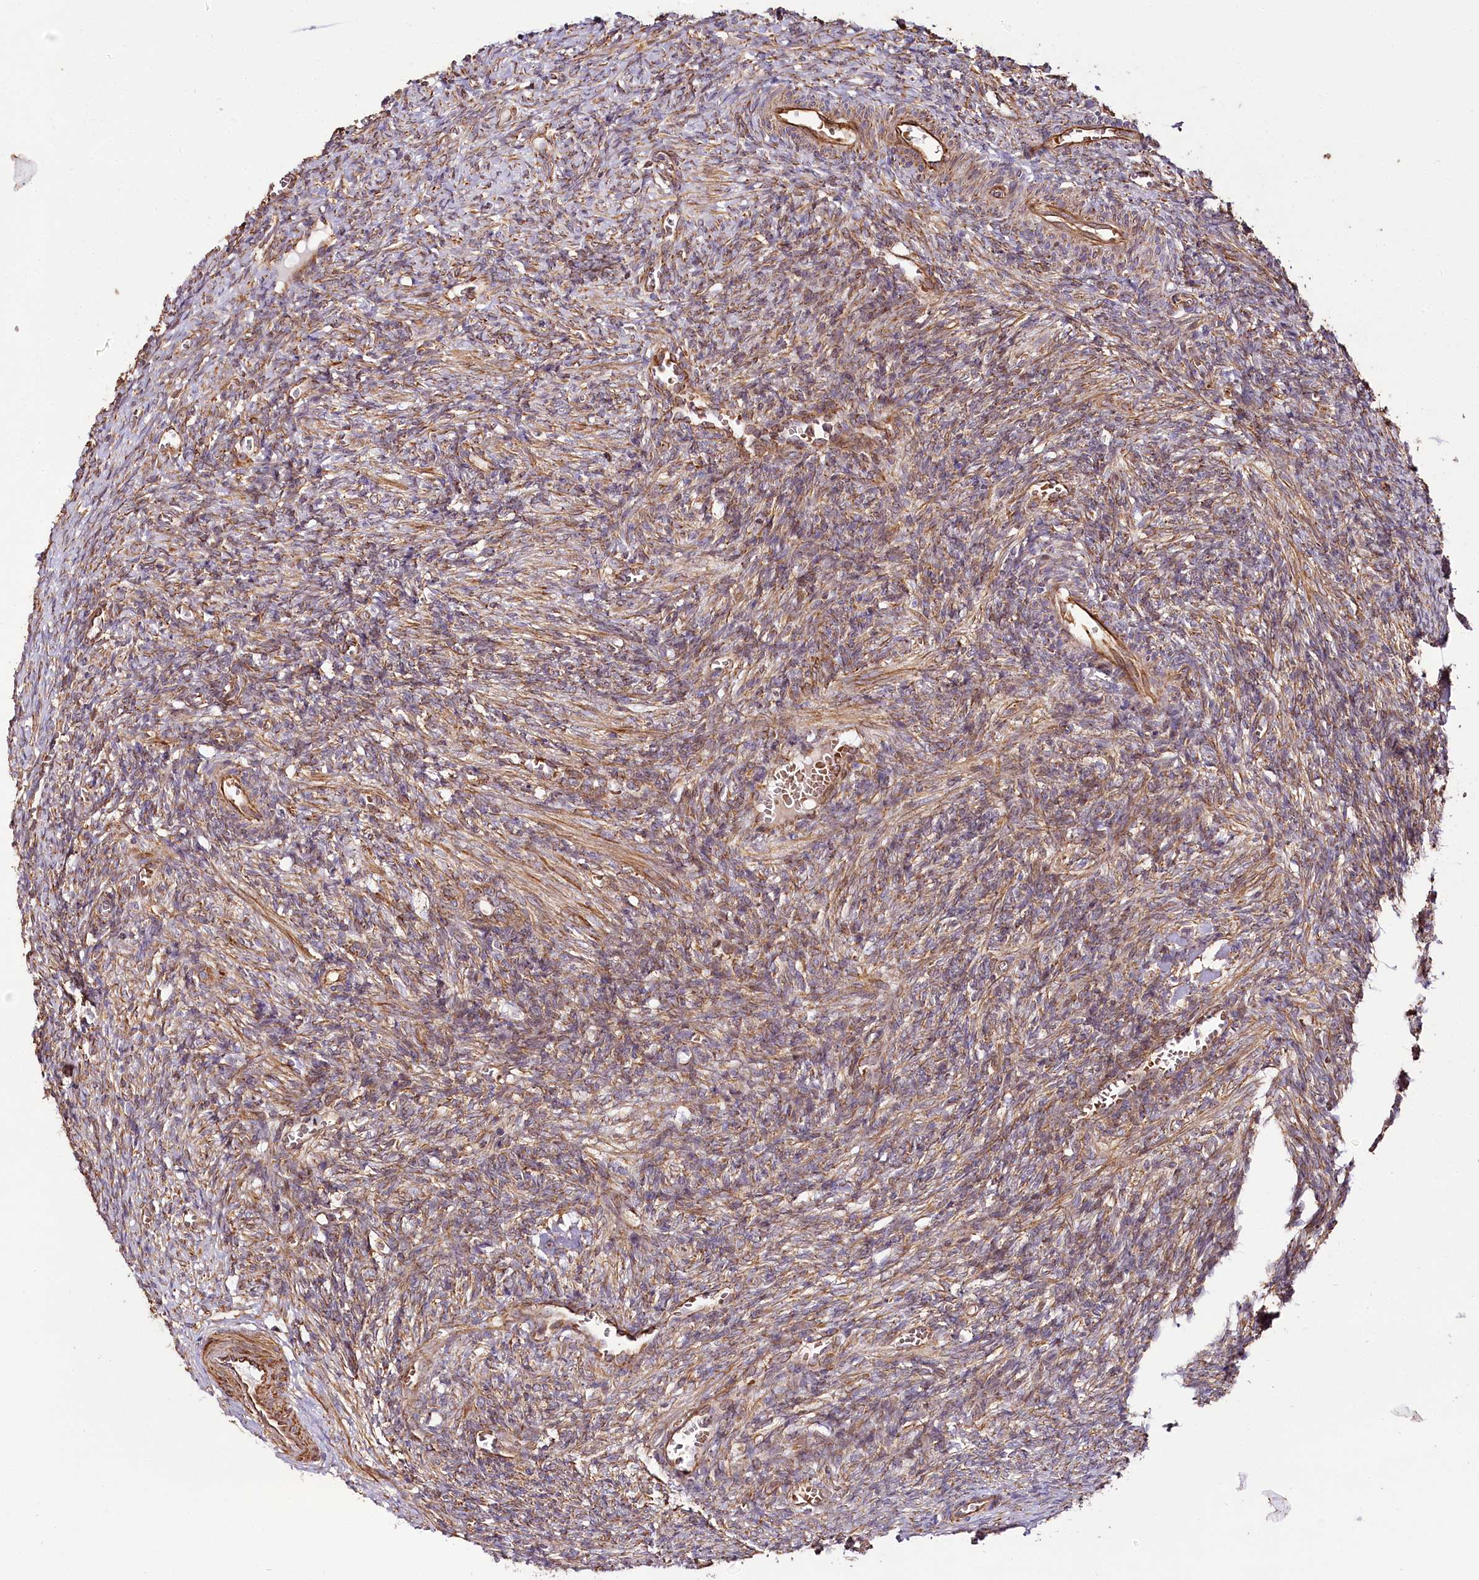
{"staining": {"intensity": "moderate", "quantity": ">75%", "location": "cytoplasmic/membranous"}, "tissue": "ovary", "cell_type": "Ovarian stroma cells", "image_type": "normal", "snomed": [{"axis": "morphology", "description": "Normal tissue, NOS"}, {"axis": "topography", "description": "Ovary"}], "caption": "Moderate cytoplasmic/membranous staining for a protein is identified in approximately >75% of ovarian stroma cells of unremarkable ovary using immunohistochemistry (IHC).", "gene": "THUMPD3", "patient": {"sex": "female", "age": 27}}